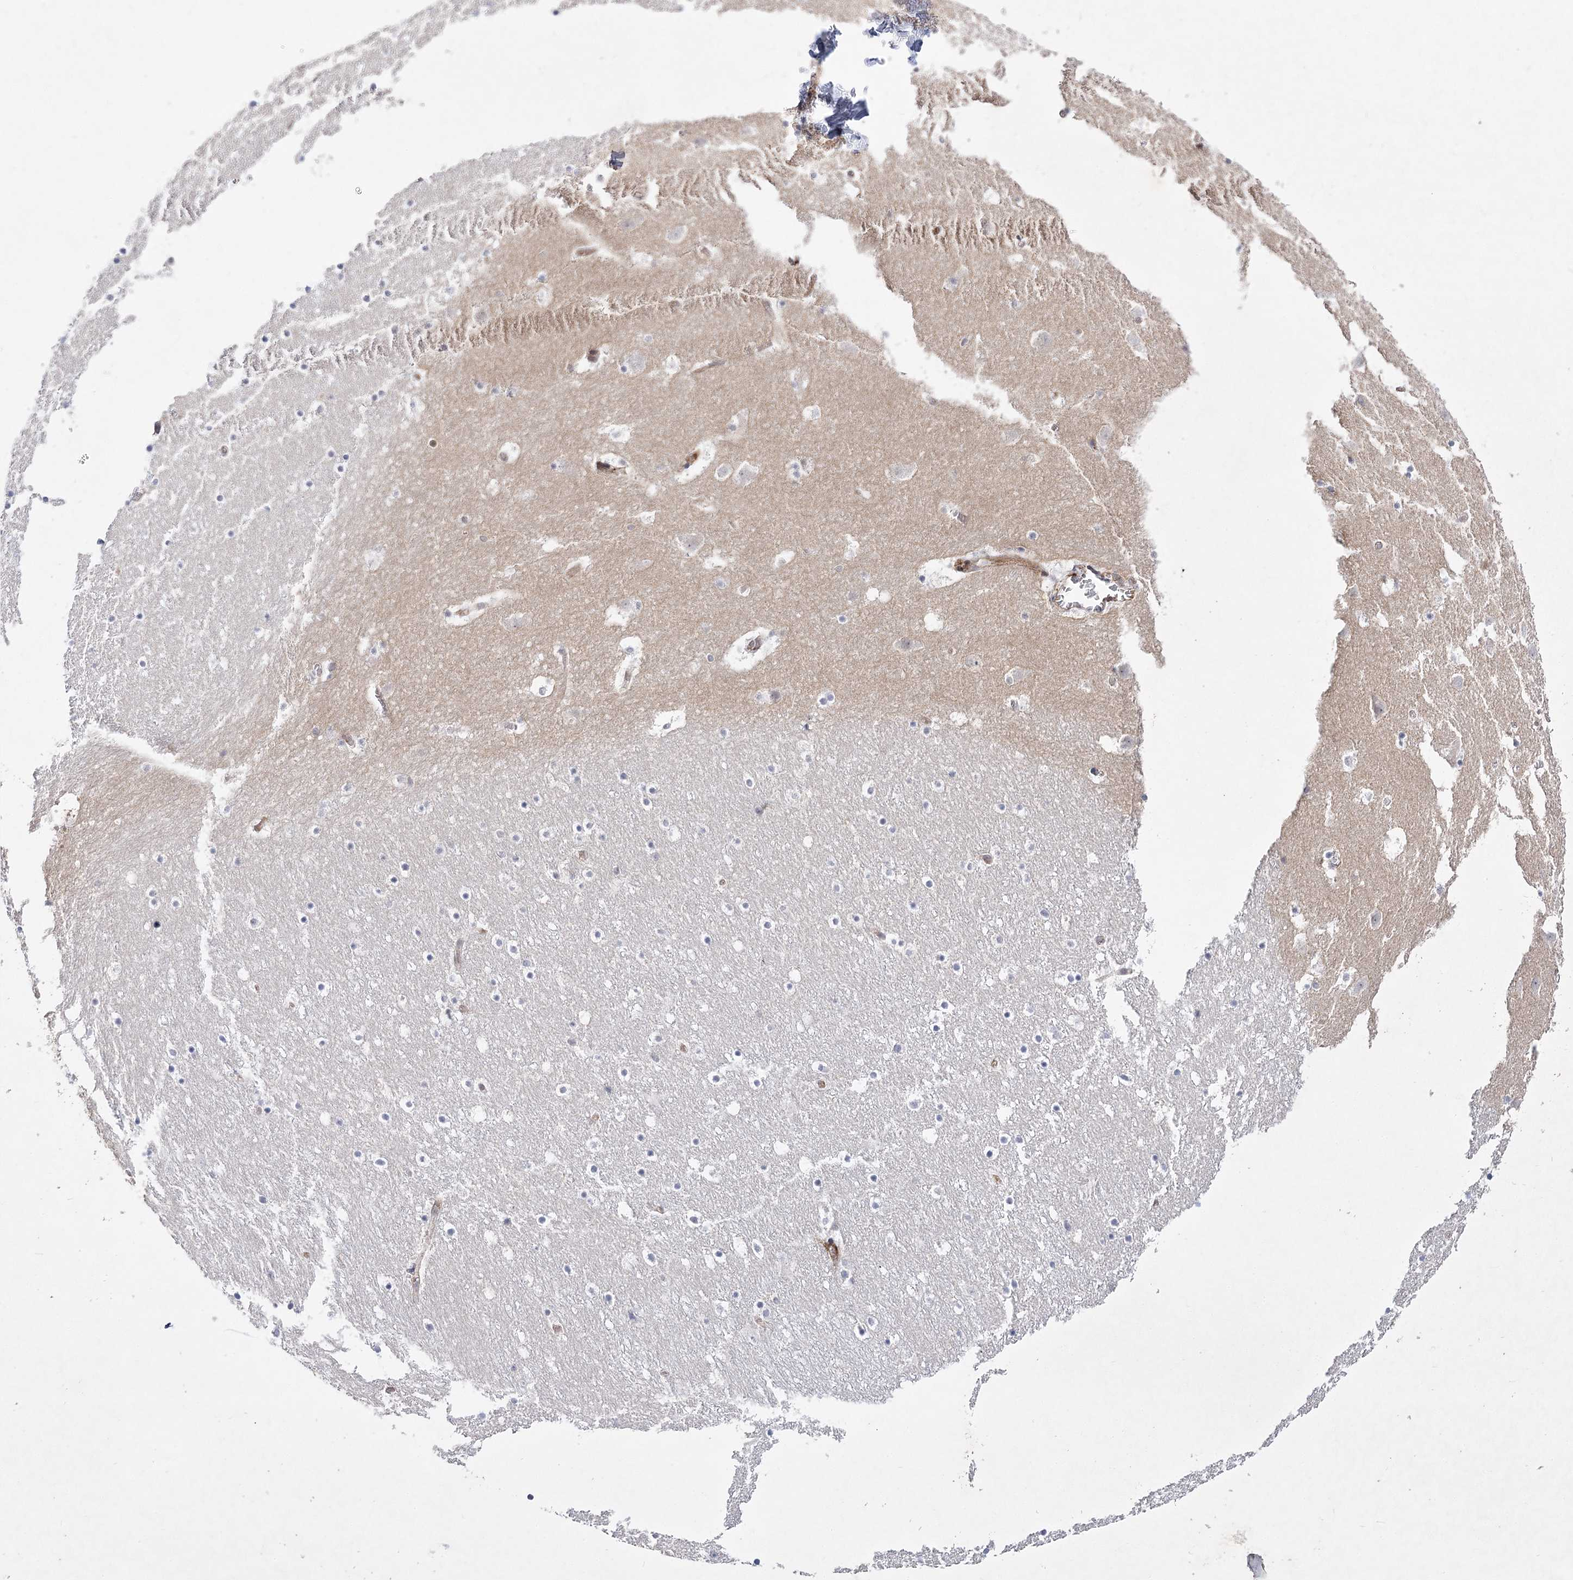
{"staining": {"intensity": "negative", "quantity": "none", "location": "none"}, "tissue": "caudate", "cell_type": "Glial cells", "image_type": "normal", "snomed": [{"axis": "morphology", "description": "Normal tissue, NOS"}, {"axis": "topography", "description": "Lateral ventricle wall"}], "caption": "Glial cells are negative for protein expression in normal human caudate. Nuclei are stained in blue.", "gene": "ARHGAP31", "patient": {"sex": "male", "age": 45}}